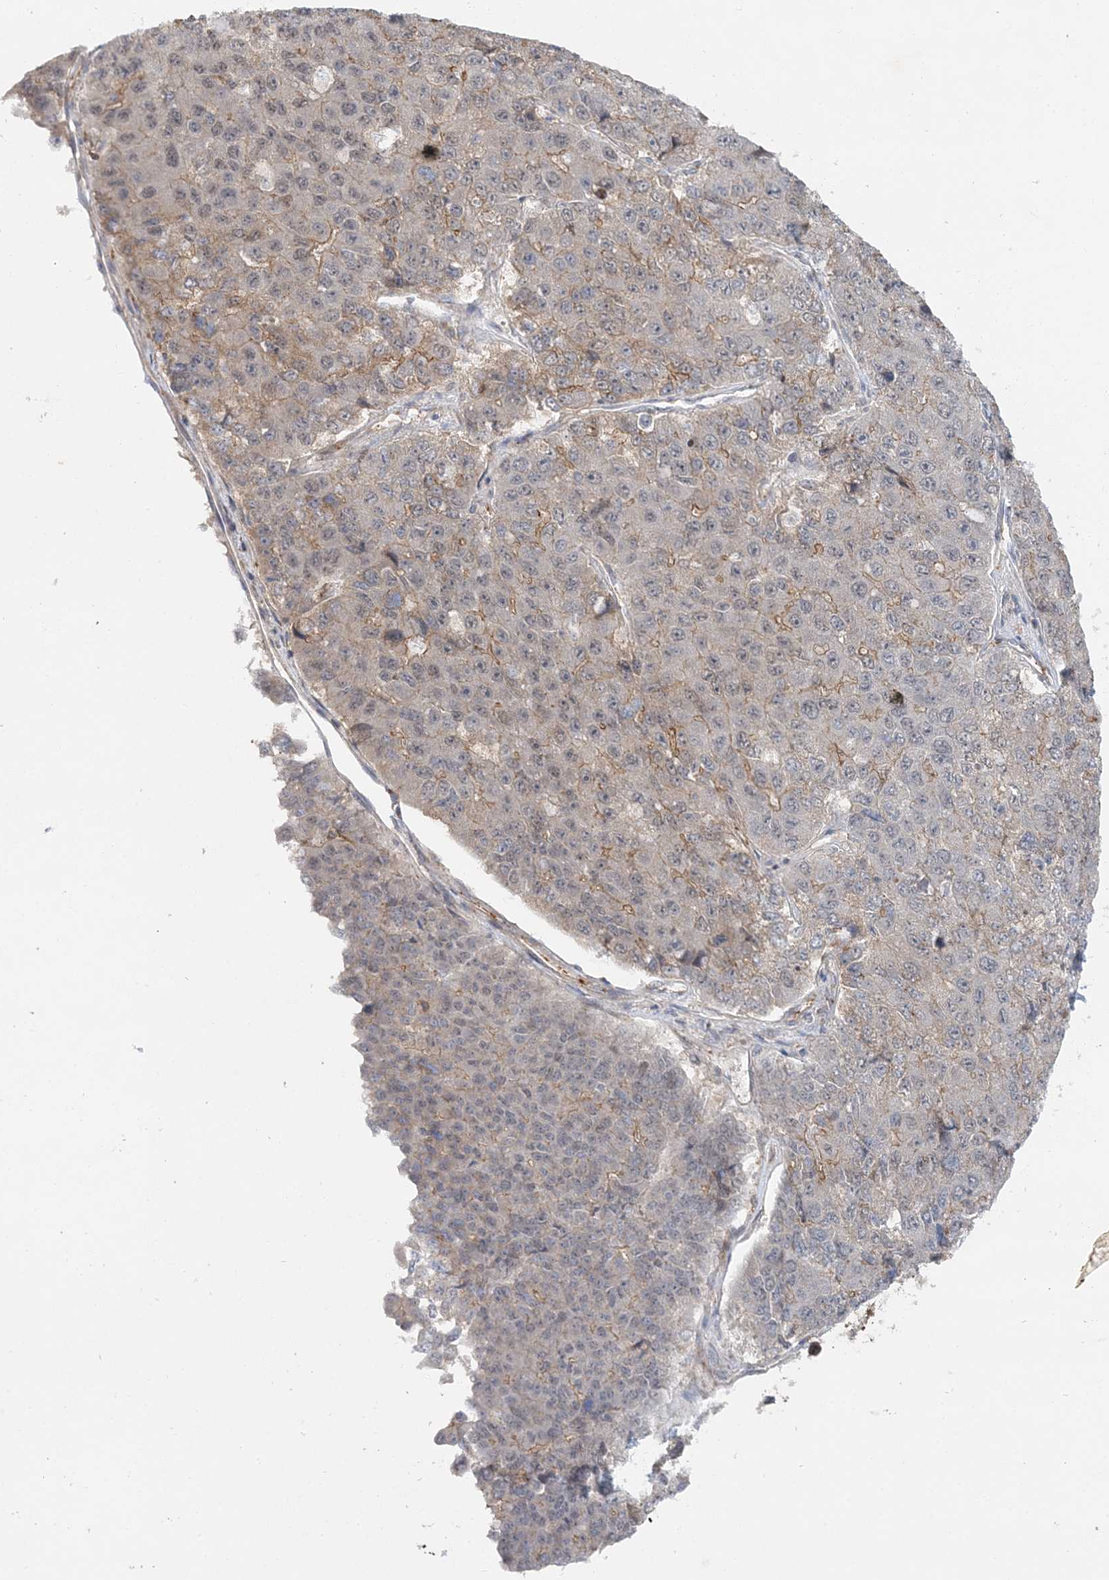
{"staining": {"intensity": "weak", "quantity": "<25%", "location": "cytoplasmic/membranous"}, "tissue": "pancreatic cancer", "cell_type": "Tumor cells", "image_type": "cancer", "snomed": [{"axis": "morphology", "description": "Adenocarcinoma, NOS"}, {"axis": "topography", "description": "Pancreas"}], "caption": "Immunohistochemistry of human pancreatic cancer exhibits no positivity in tumor cells.", "gene": "MAT2B", "patient": {"sex": "male", "age": 50}}